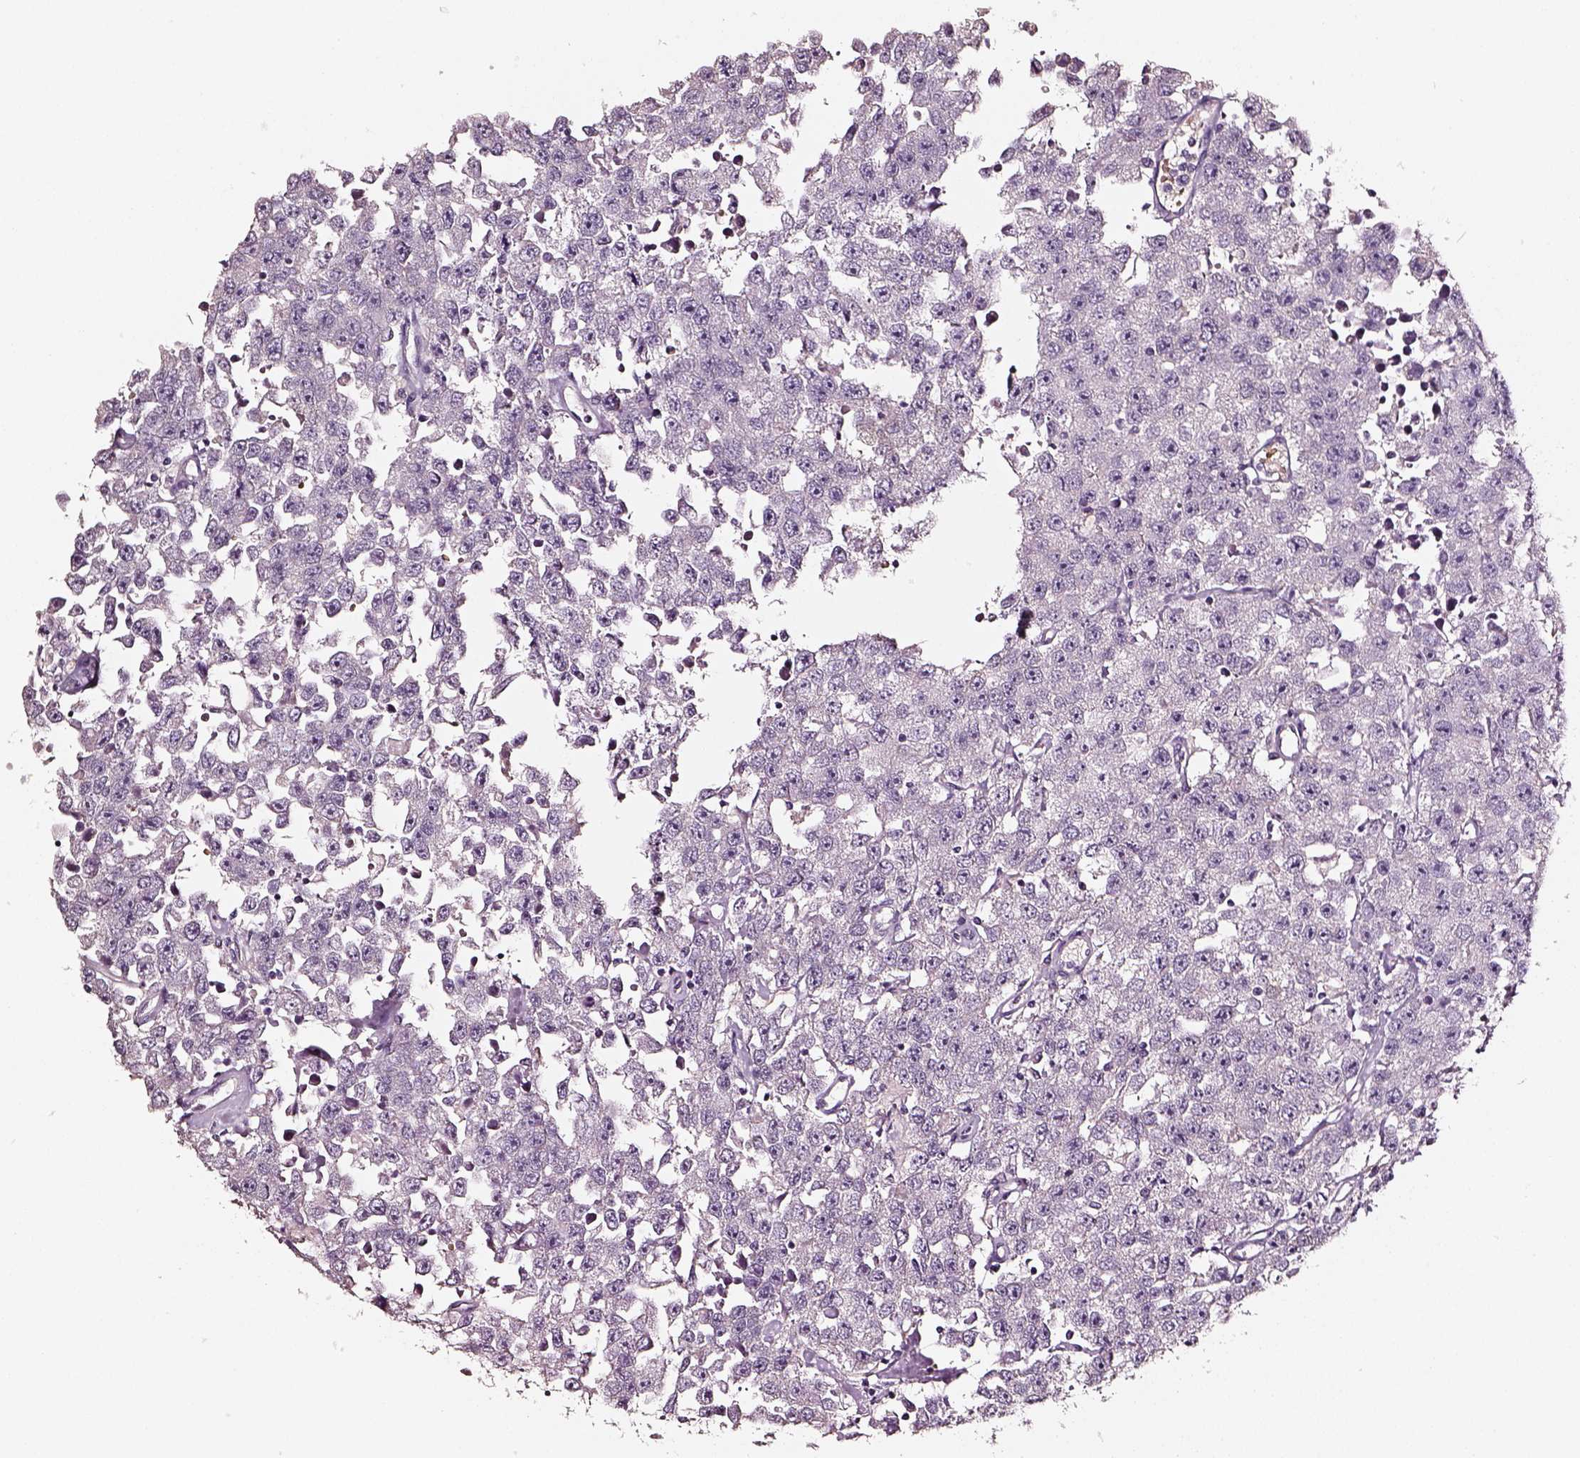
{"staining": {"intensity": "negative", "quantity": "none", "location": "none"}, "tissue": "testis cancer", "cell_type": "Tumor cells", "image_type": "cancer", "snomed": [{"axis": "morphology", "description": "Seminoma, NOS"}, {"axis": "topography", "description": "Testis"}], "caption": "A high-resolution micrograph shows immunohistochemistry (IHC) staining of testis cancer (seminoma), which shows no significant expression in tumor cells.", "gene": "AADAT", "patient": {"sex": "male", "age": 52}}